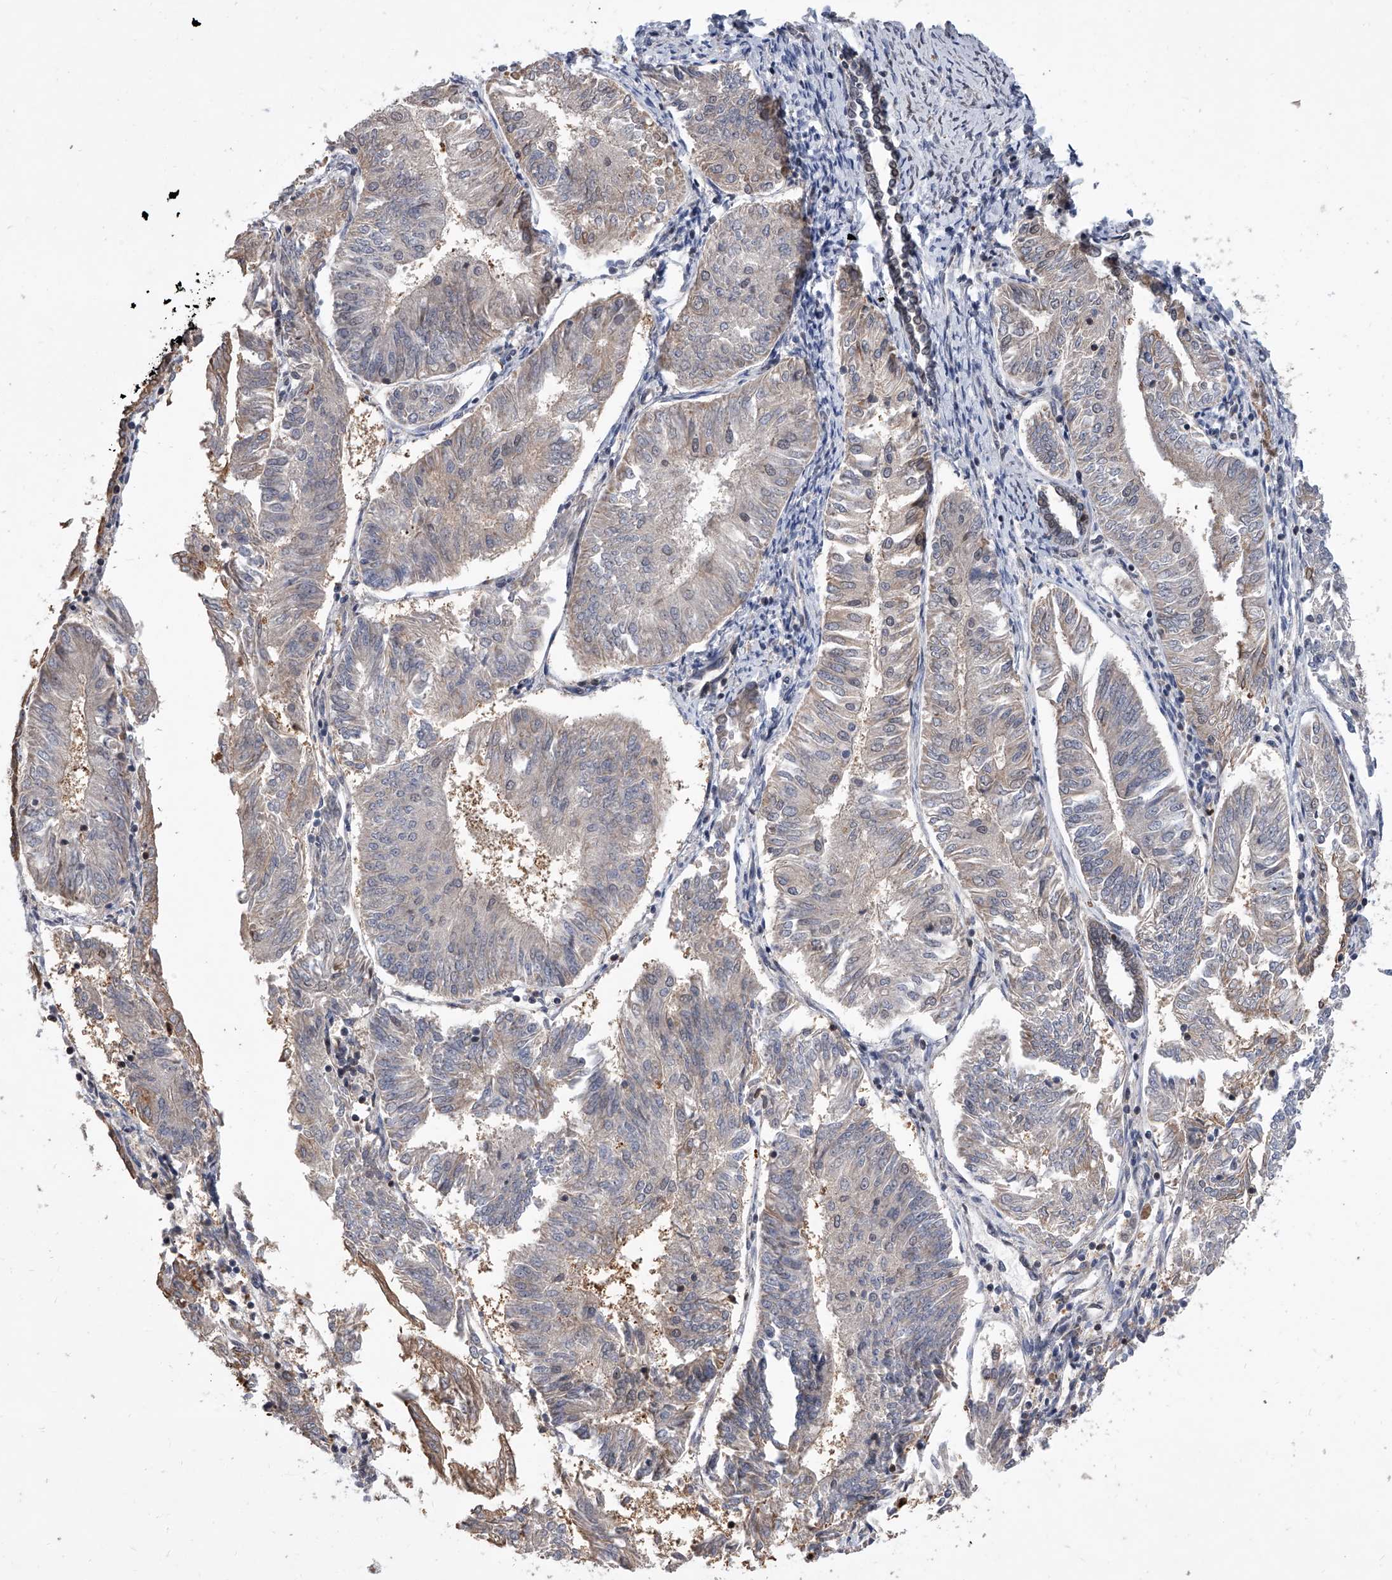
{"staining": {"intensity": "weak", "quantity": "<25%", "location": "cytoplasmic/membranous"}, "tissue": "endometrial cancer", "cell_type": "Tumor cells", "image_type": "cancer", "snomed": [{"axis": "morphology", "description": "Adenocarcinoma, NOS"}, {"axis": "topography", "description": "Endometrium"}], "caption": "A histopathology image of human endometrial cancer (adenocarcinoma) is negative for staining in tumor cells.", "gene": "BHLHE23", "patient": {"sex": "female", "age": 58}}